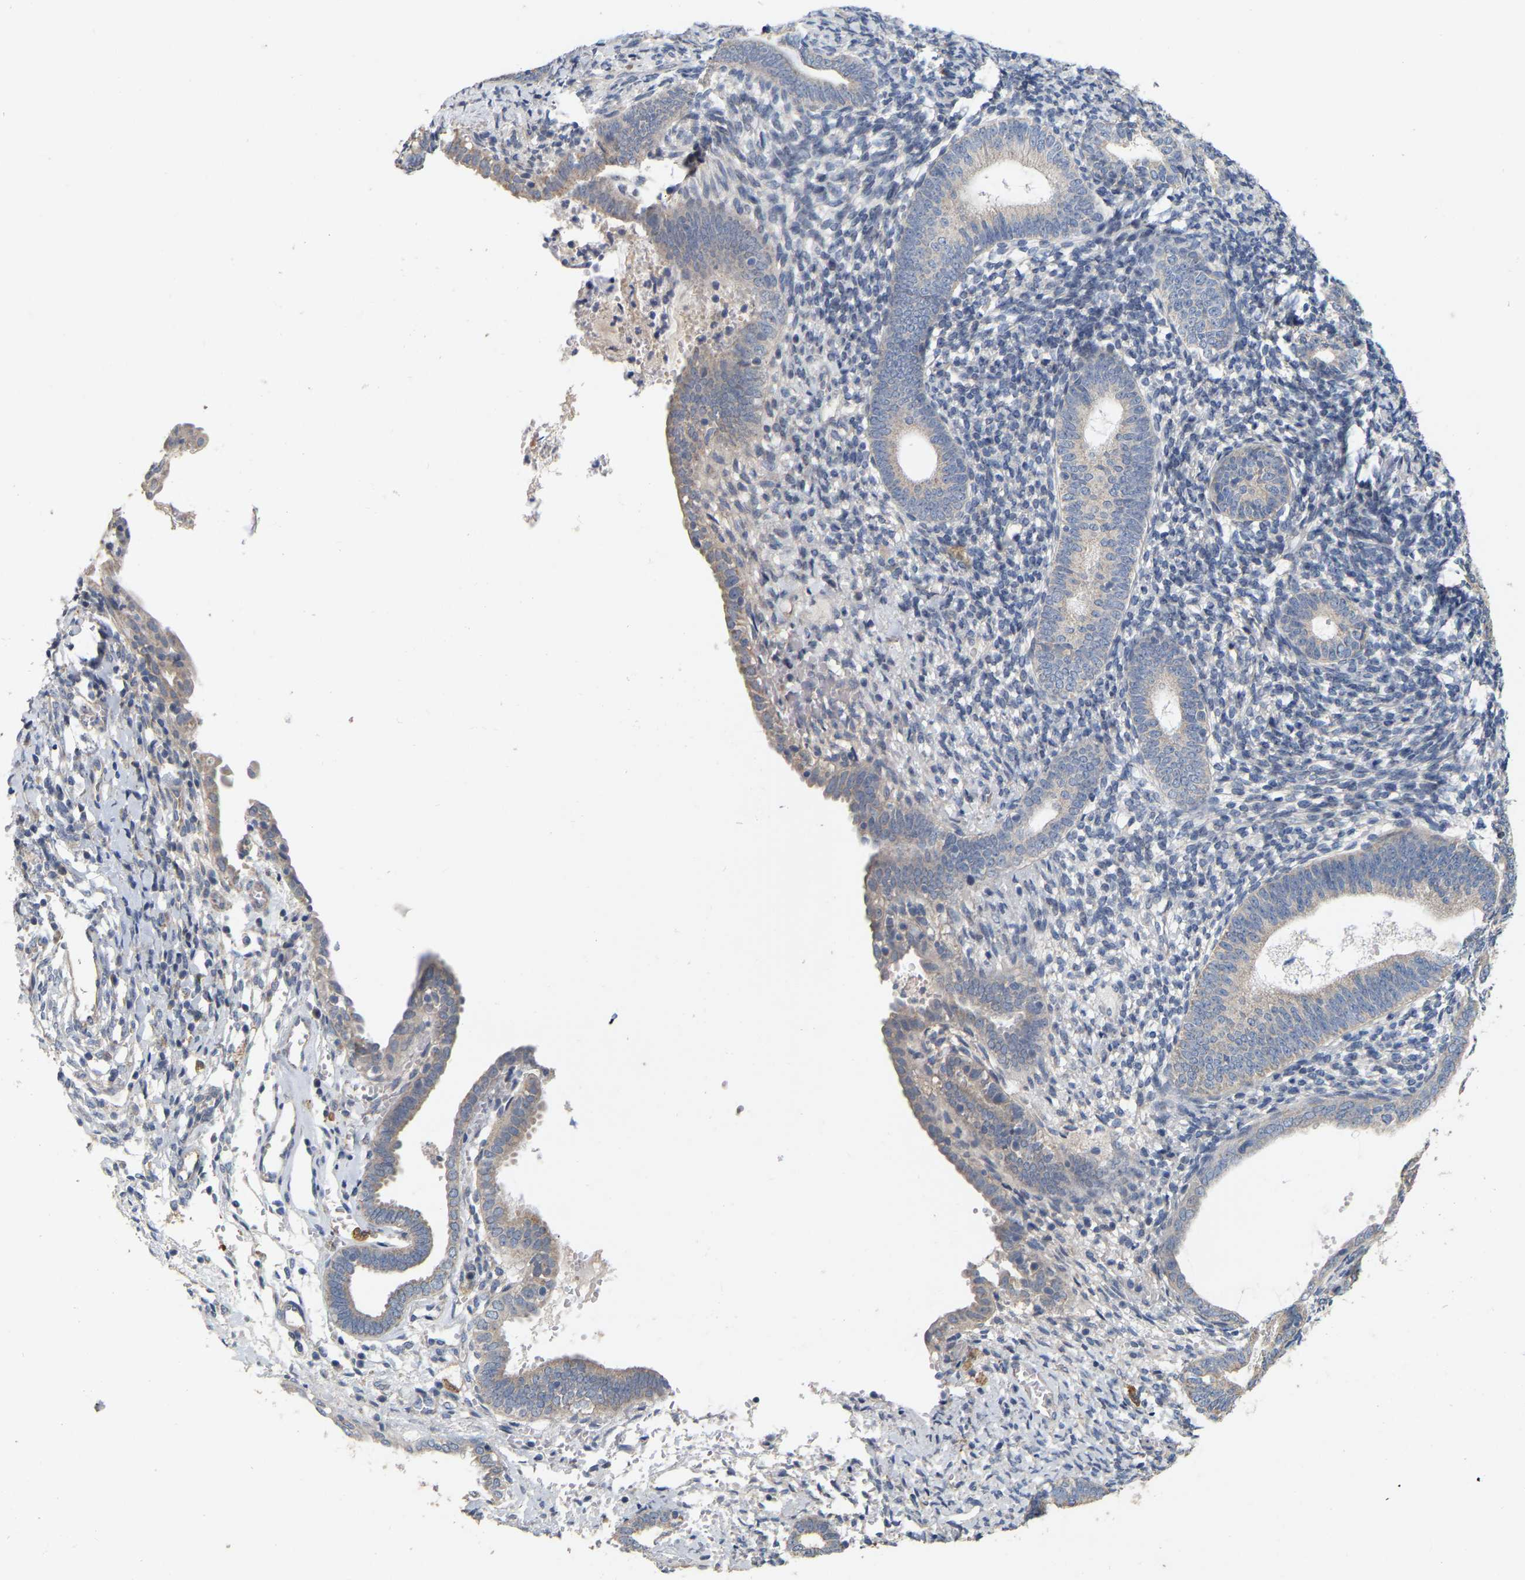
{"staining": {"intensity": "negative", "quantity": "none", "location": "none"}, "tissue": "endometrium", "cell_type": "Cells in endometrial stroma", "image_type": "normal", "snomed": [{"axis": "morphology", "description": "Normal tissue, NOS"}, {"axis": "morphology", "description": "Adenocarcinoma, NOS"}, {"axis": "topography", "description": "Endometrium"}], "caption": "High magnification brightfield microscopy of unremarkable endometrium stained with DAB (3,3'-diaminobenzidine) (brown) and counterstained with hematoxylin (blue): cells in endometrial stroma show no significant staining. The staining was performed using DAB (3,3'-diaminobenzidine) to visualize the protein expression in brown, while the nuclei were stained in blue with hematoxylin (Magnification: 20x).", "gene": "SSH1", "patient": {"sex": "female", "age": 57}}